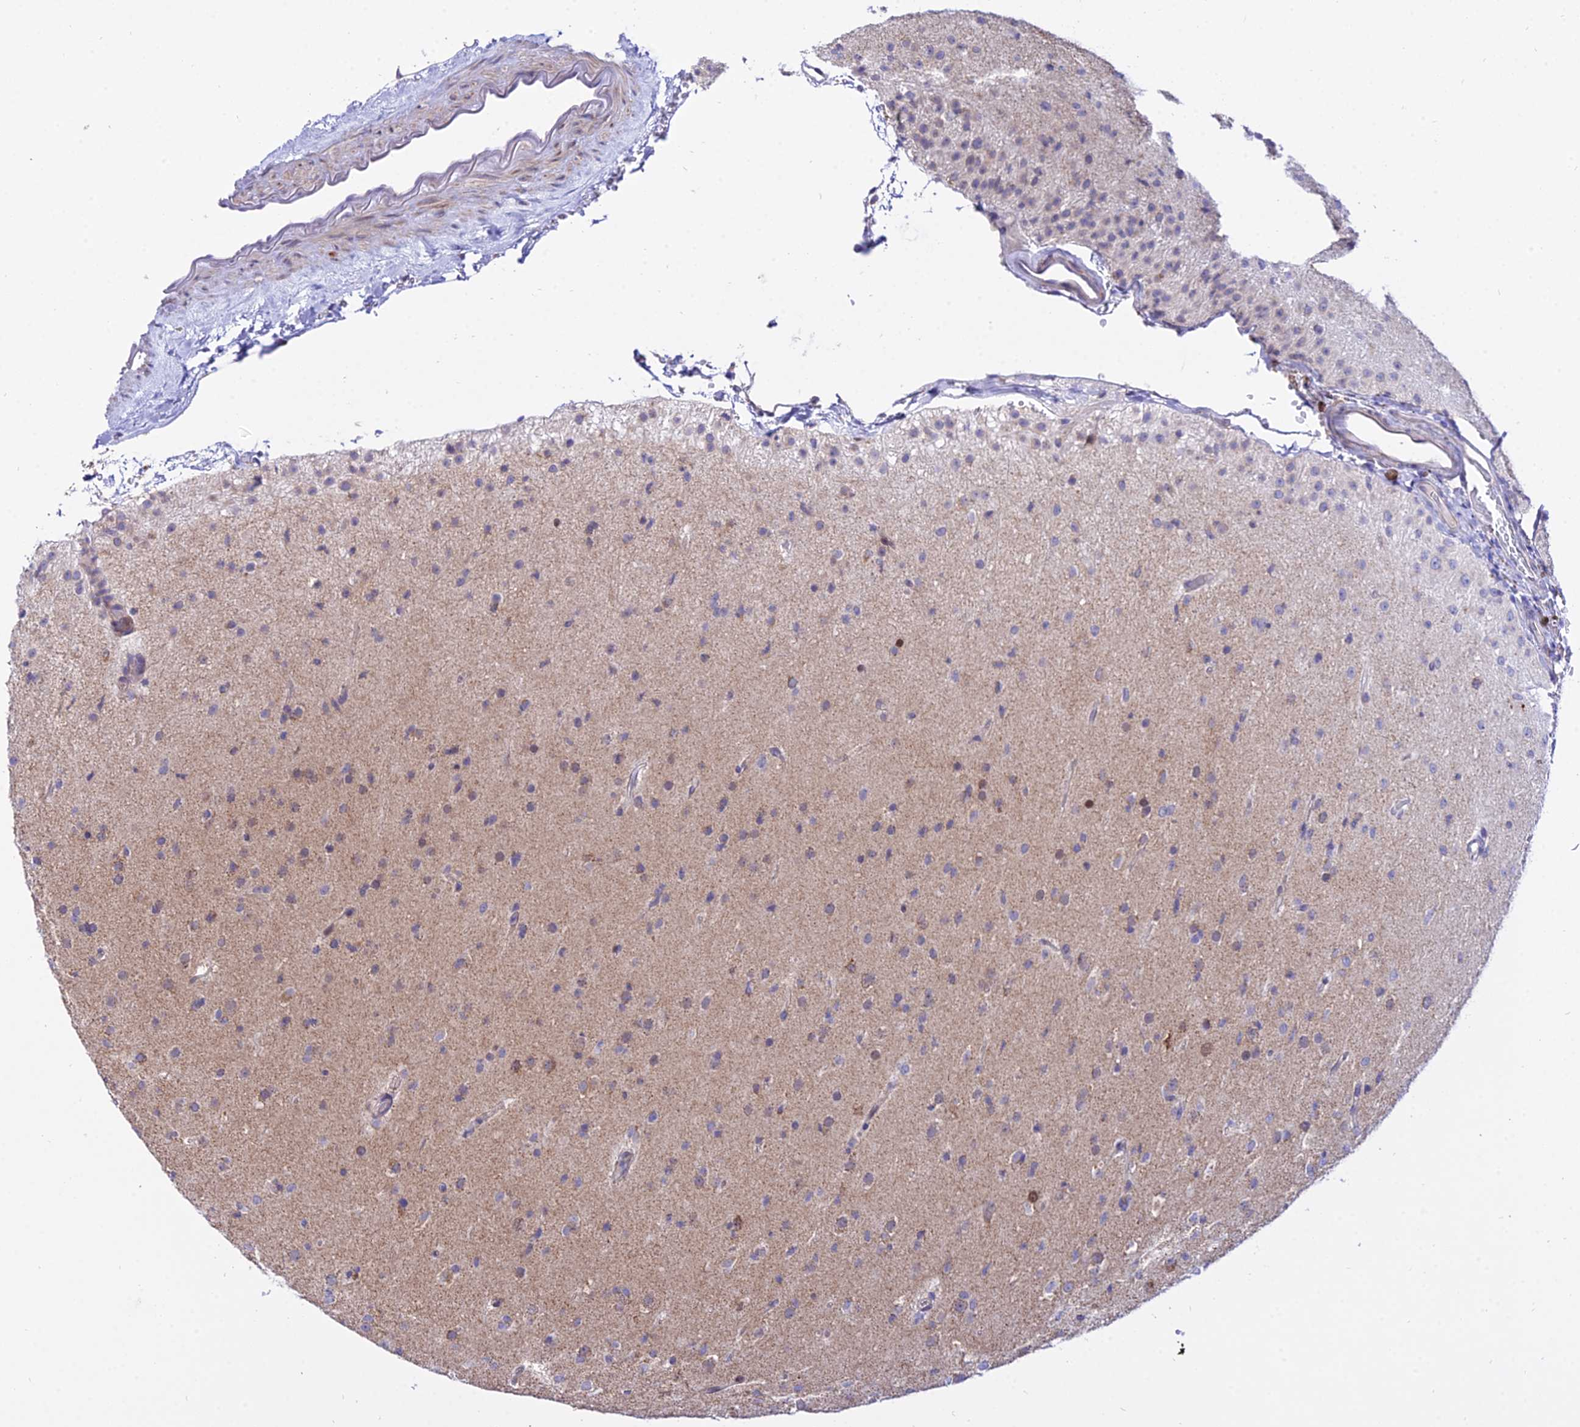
{"staining": {"intensity": "weak", "quantity": "<25%", "location": "cytoplasmic/membranous"}, "tissue": "glioma", "cell_type": "Tumor cells", "image_type": "cancer", "snomed": [{"axis": "morphology", "description": "Glioma, malignant, Low grade"}, {"axis": "topography", "description": "Brain"}], "caption": "DAB immunohistochemical staining of human malignant glioma (low-grade) displays no significant expression in tumor cells.", "gene": "ATP5PB", "patient": {"sex": "male", "age": 65}}